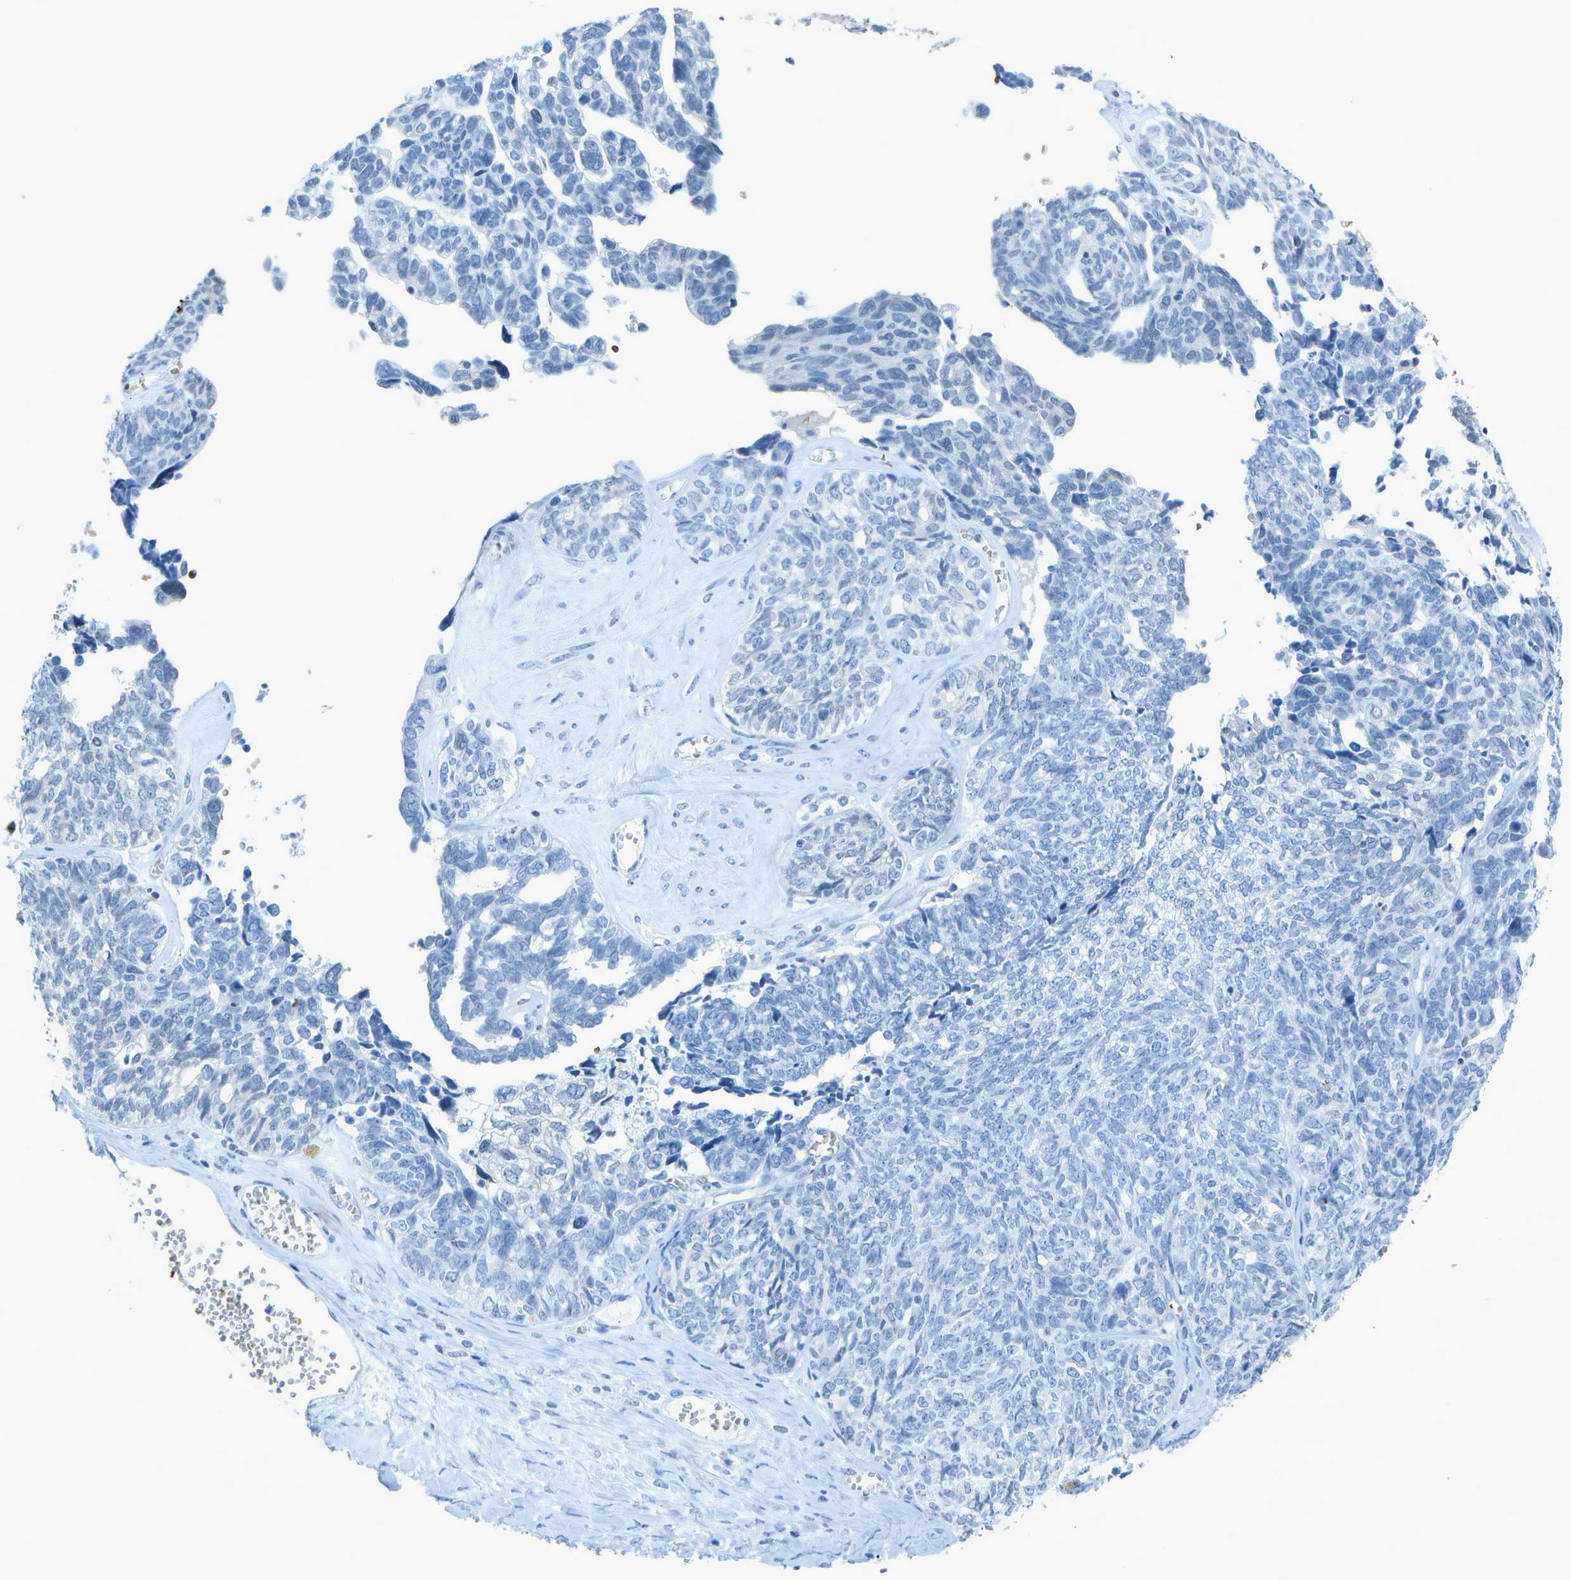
{"staining": {"intensity": "negative", "quantity": "none", "location": "none"}, "tissue": "ovarian cancer", "cell_type": "Tumor cells", "image_type": "cancer", "snomed": [{"axis": "morphology", "description": "Cystadenocarcinoma, serous, NOS"}, {"axis": "topography", "description": "Ovary"}], "caption": "This is an immunohistochemistry photomicrograph of ovarian cancer. There is no staining in tumor cells.", "gene": "ASL", "patient": {"sex": "female", "age": 79}}